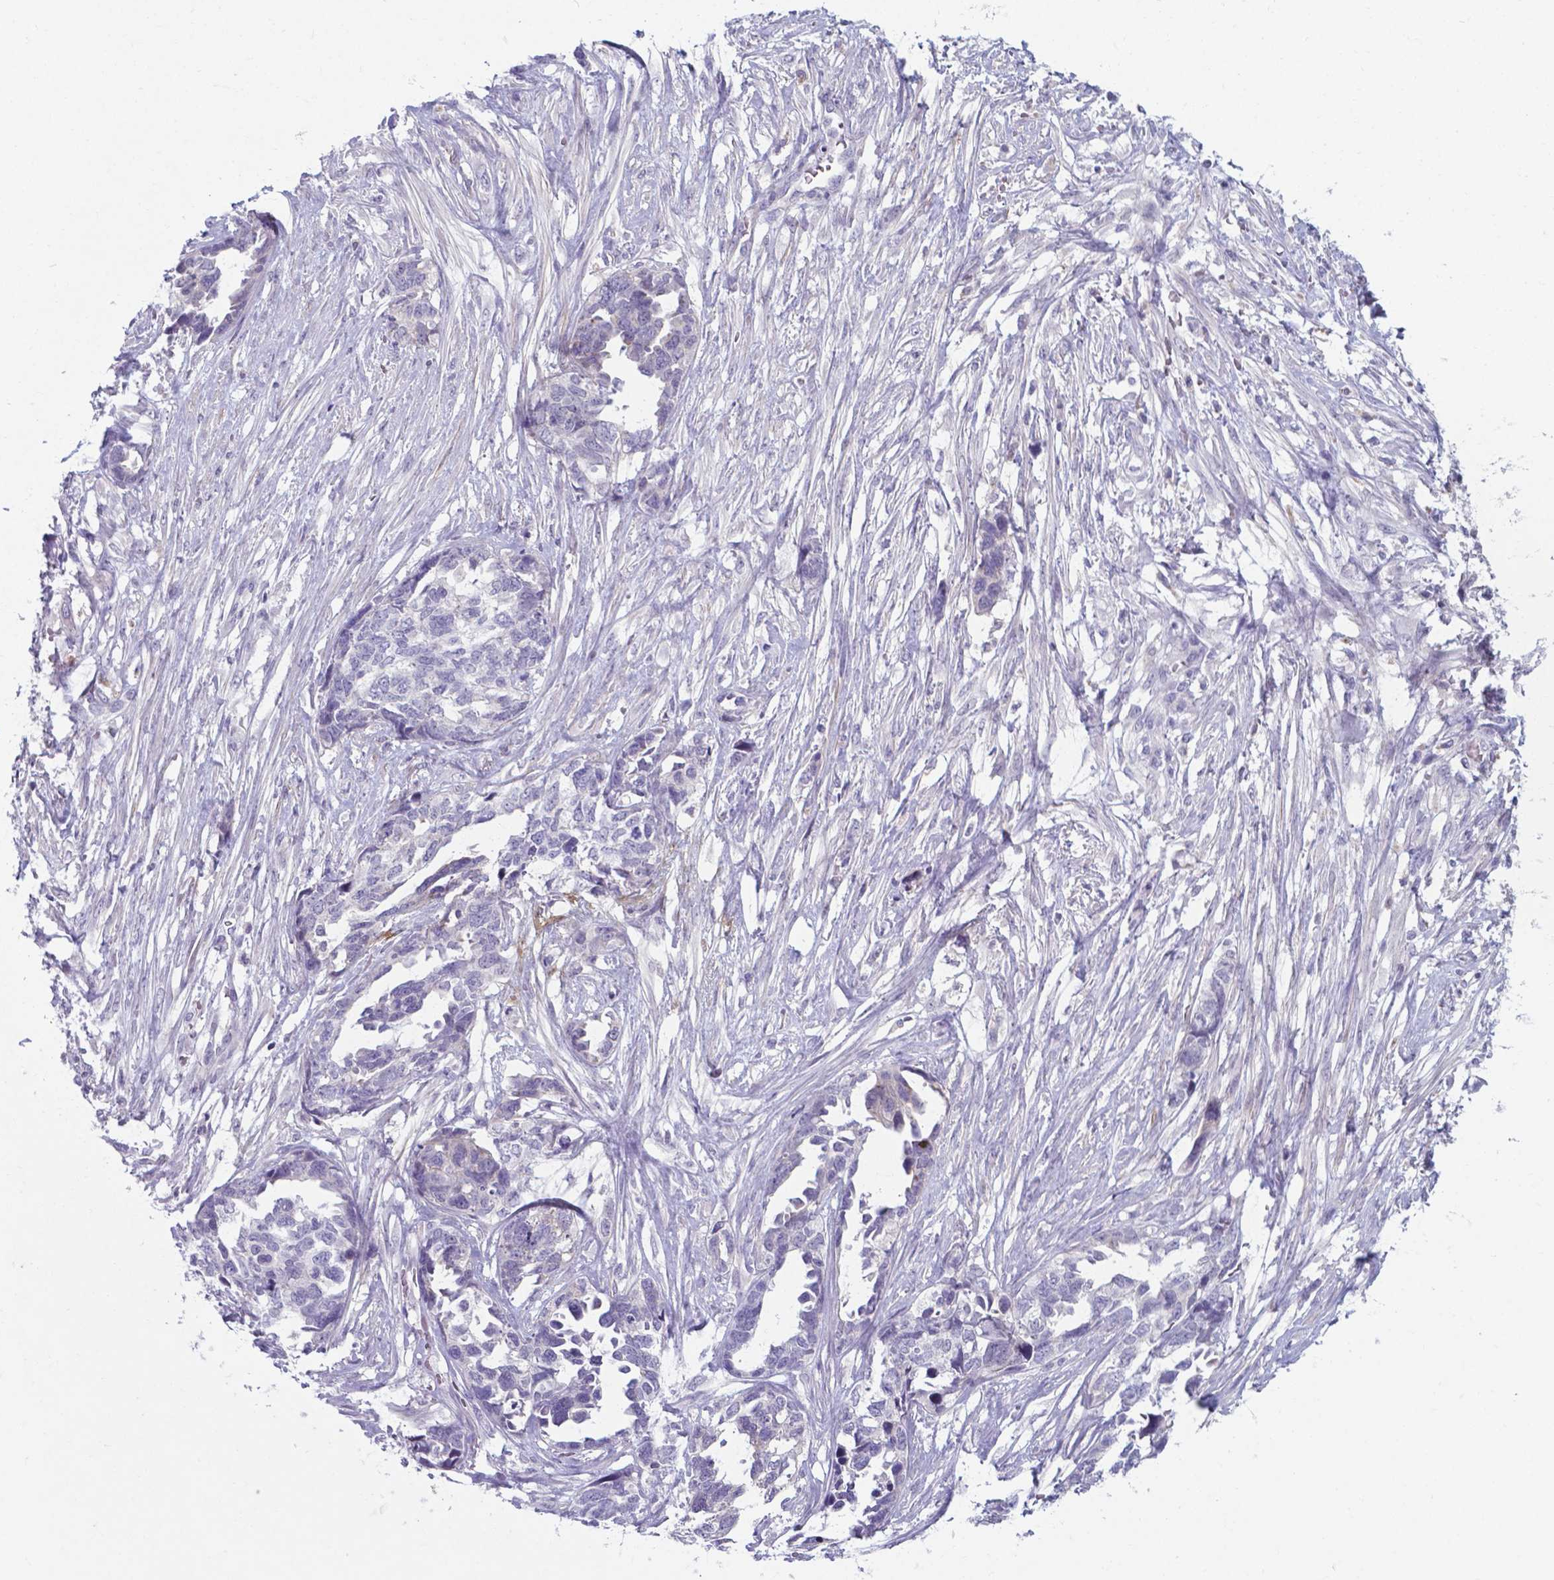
{"staining": {"intensity": "negative", "quantity": "none", "location": "none"}, "tissue": "ovarian cancer", "cell_type": "Tumor cells", "image_type": "cancer", "snomed": [{"axis": "morphology", "description": "Cystadenocarcinoma, serous, NOS"}, {"axis": "topography", "description": "Ovary"}], "caption": "A micrograph of human ovarian serous cystadenocarcinoma is negative for staining in tumor cells. The staining is performed using DAB brown chromogen with nuclei counter-stained in using hematoxylin.", "gene": "AP5B1", "patient": {"sex": "female", "age": 69}}